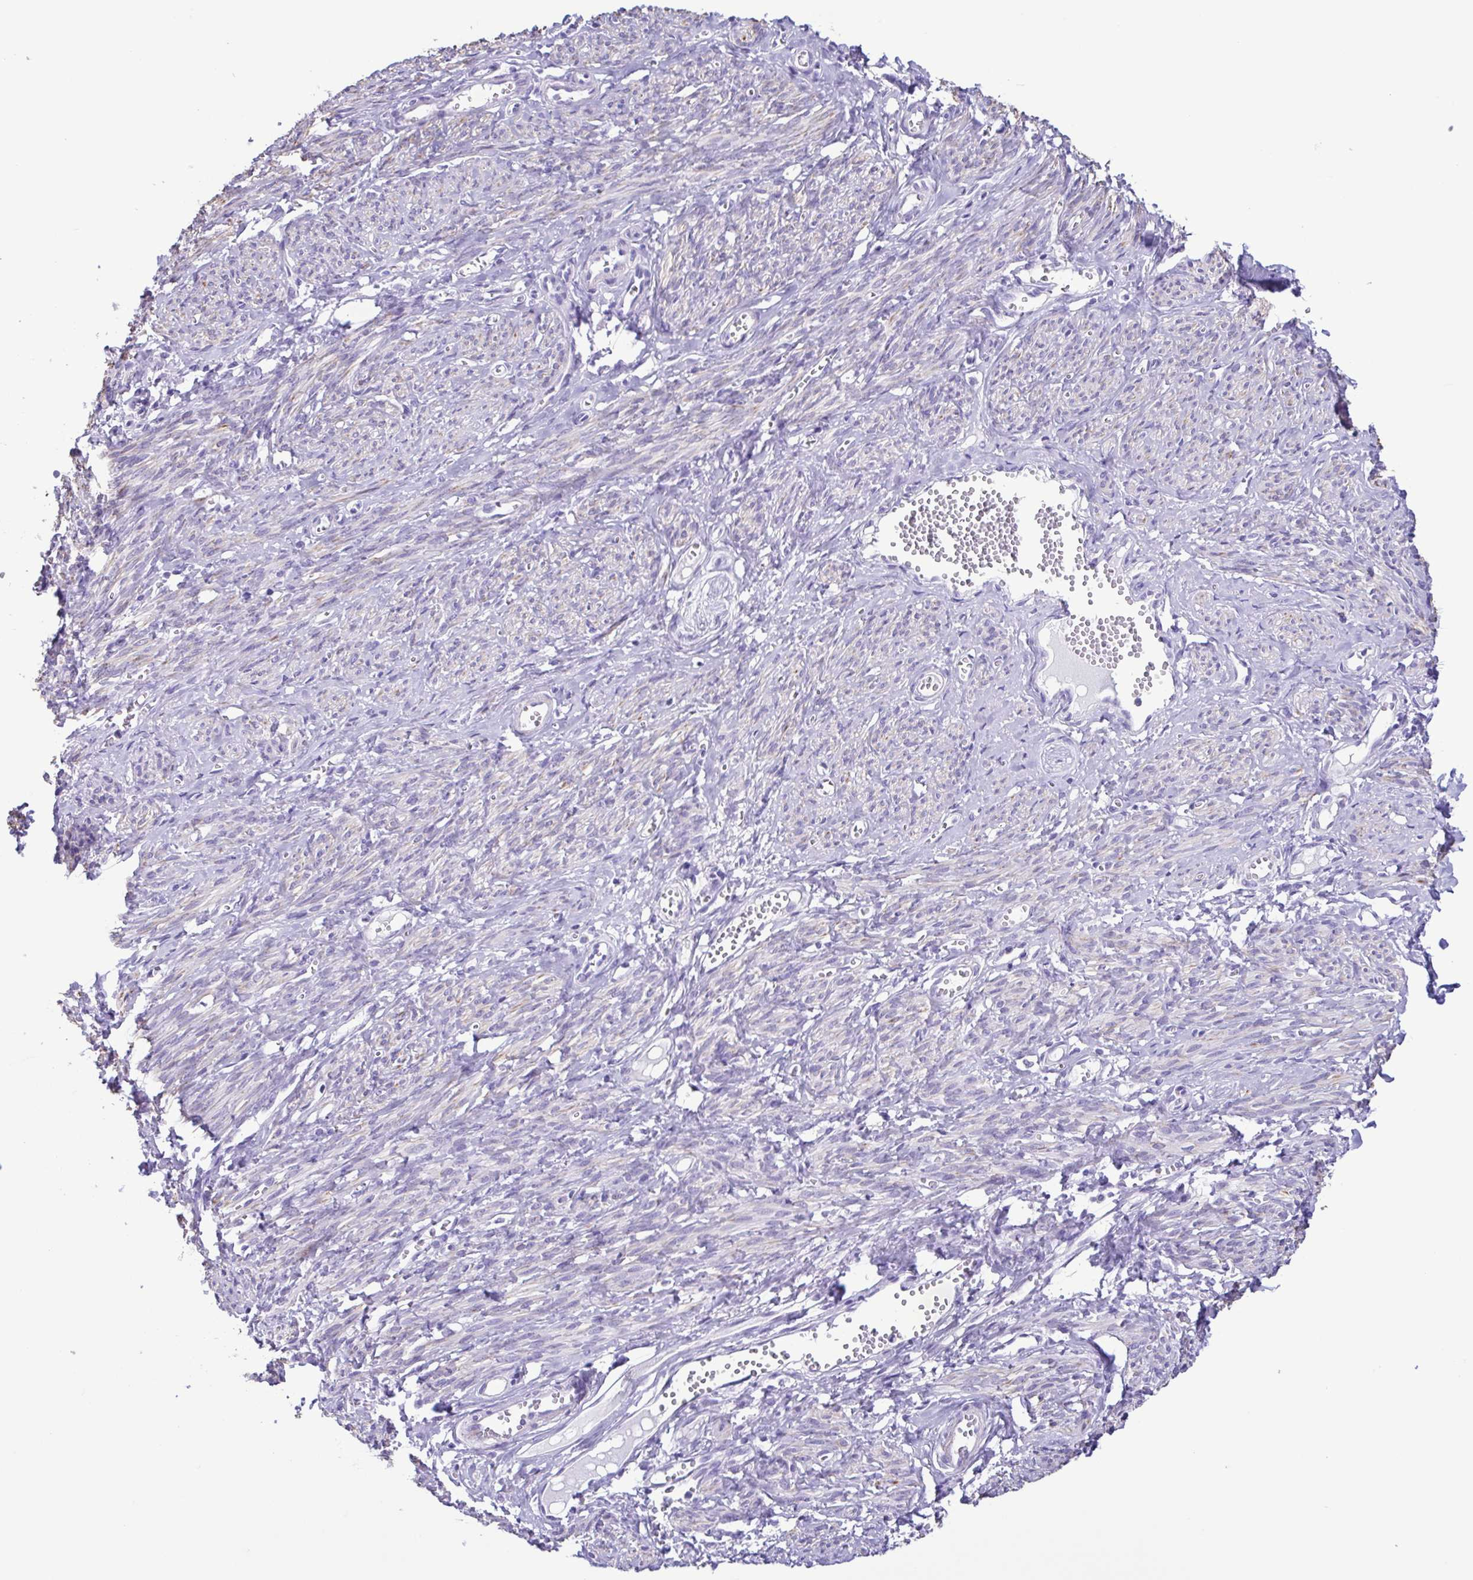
{"staining": {"intensity": "negative", "quantity": "none", "location": "none"}, "tissue": "smooth muscle", "cell_type": "Smooth muscle cells", "image_type": "normal", "snomed": [{"axis": "morphology", "description": "Normal tissue, NOS"}, {"axis": "topography", "description": "Smooth muscle"}], "caption": "DAB immunohistochemical staining of unremarkable smooth muscle shows no significant positivity in smooth muscle cells. The staining is performed using DAB (3,3'-diaminobenzidine) brown chromogen with nuclei counter-stained in using hematoxylin.", "gene": "CBY2", "patient": {"sex": "female", "age": 65}}